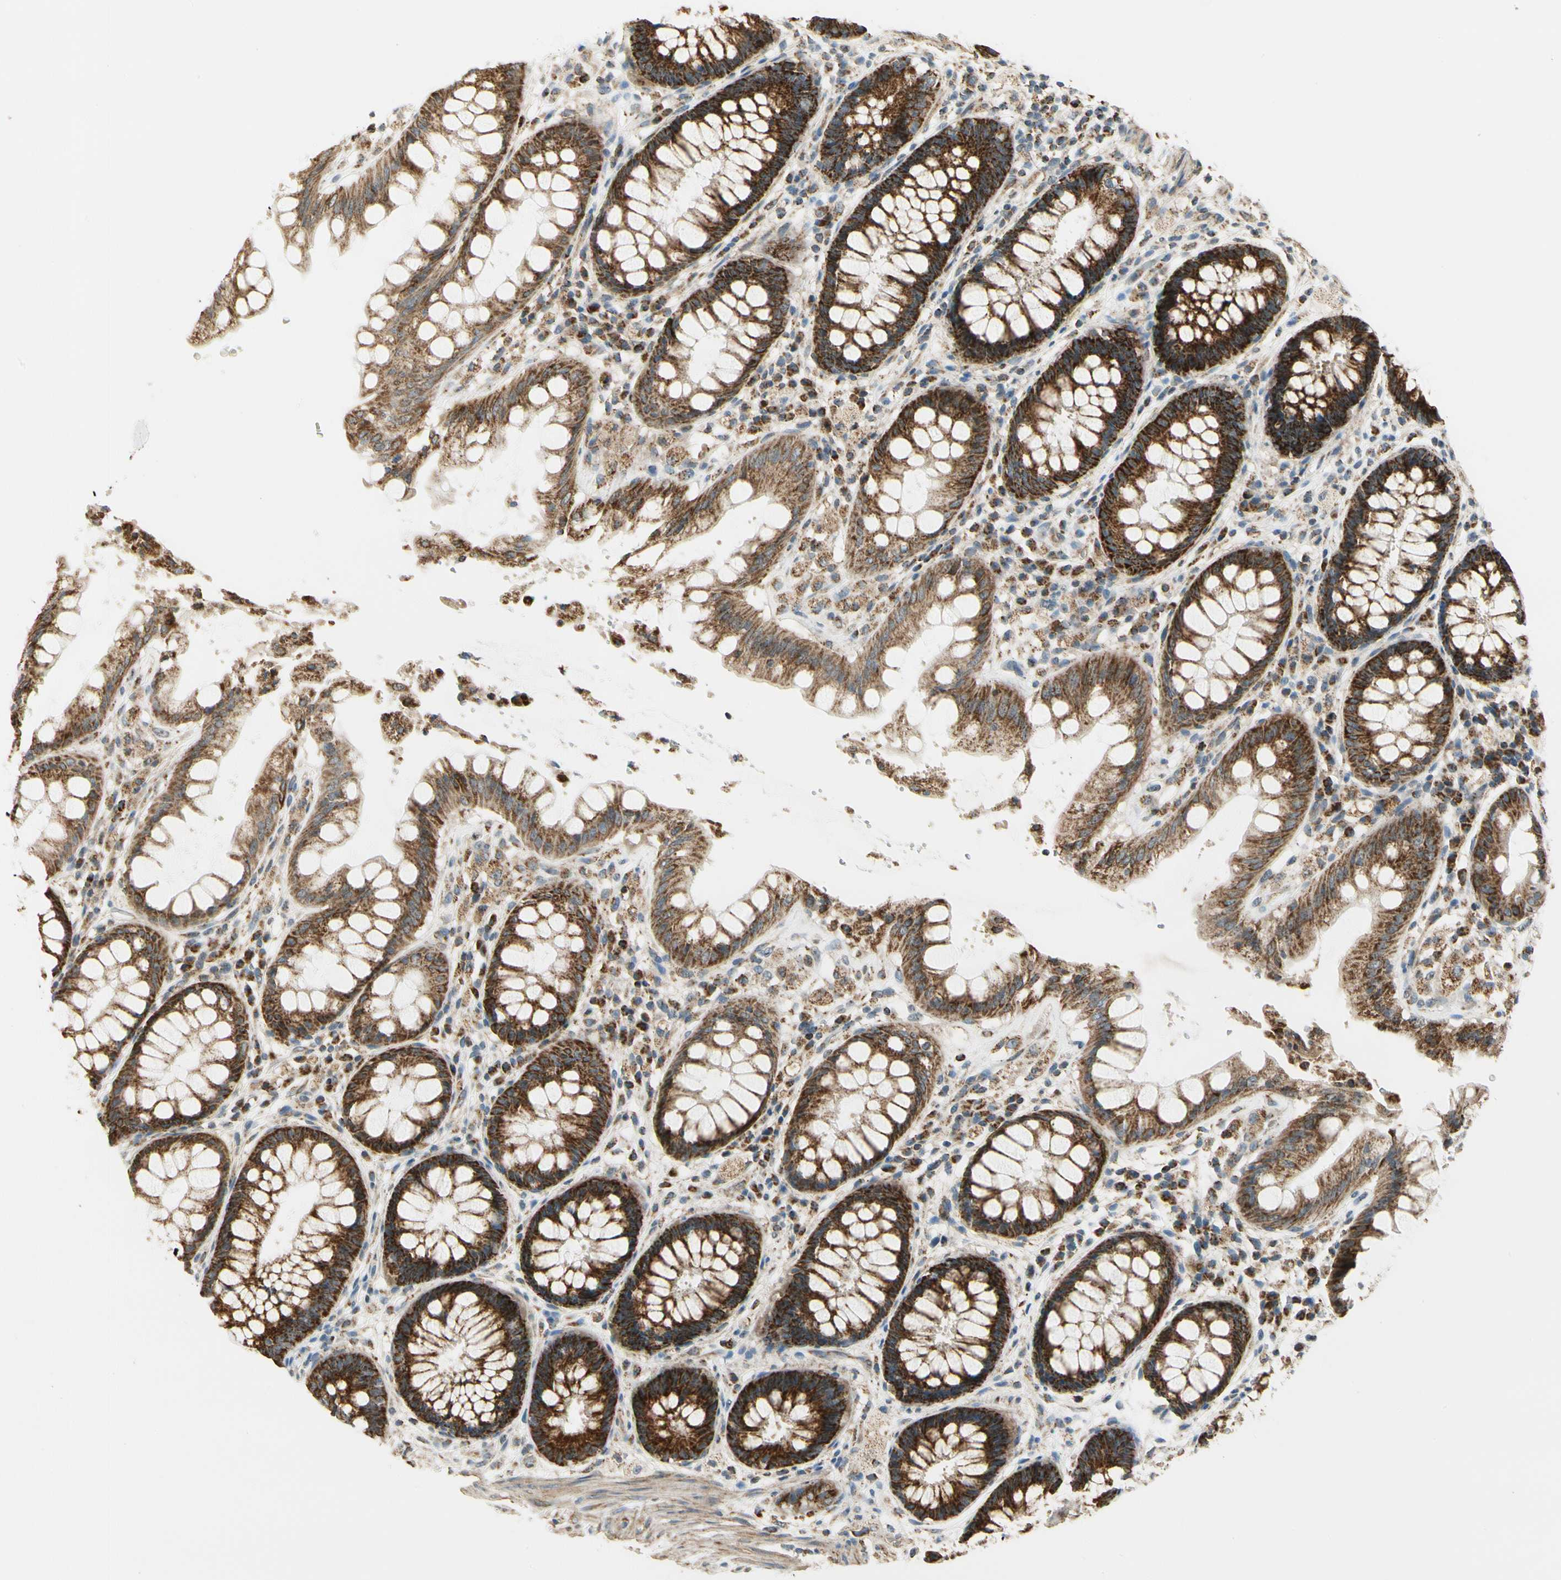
{"staining": {"intensity": "strong", "quantity": ">75%", "location": "cytoplasmic/membranous"}, "tissue": "rectum", "cell_type": "Glandular cells", "image_type": "normal", "snomed": [{"axis": "morphology", "description": "Normal tissue, NOS"}, {"axis": "topography", "description": "Rectum"}], "caption": "Unremarkable rectum was stained to show a protein in brown. There is high levels of strong cytoplasmic/membranous positivity in about >75% of glandular cells.", "gene": "EPHB3", "patient": {"sex": "female", "age": 46}}